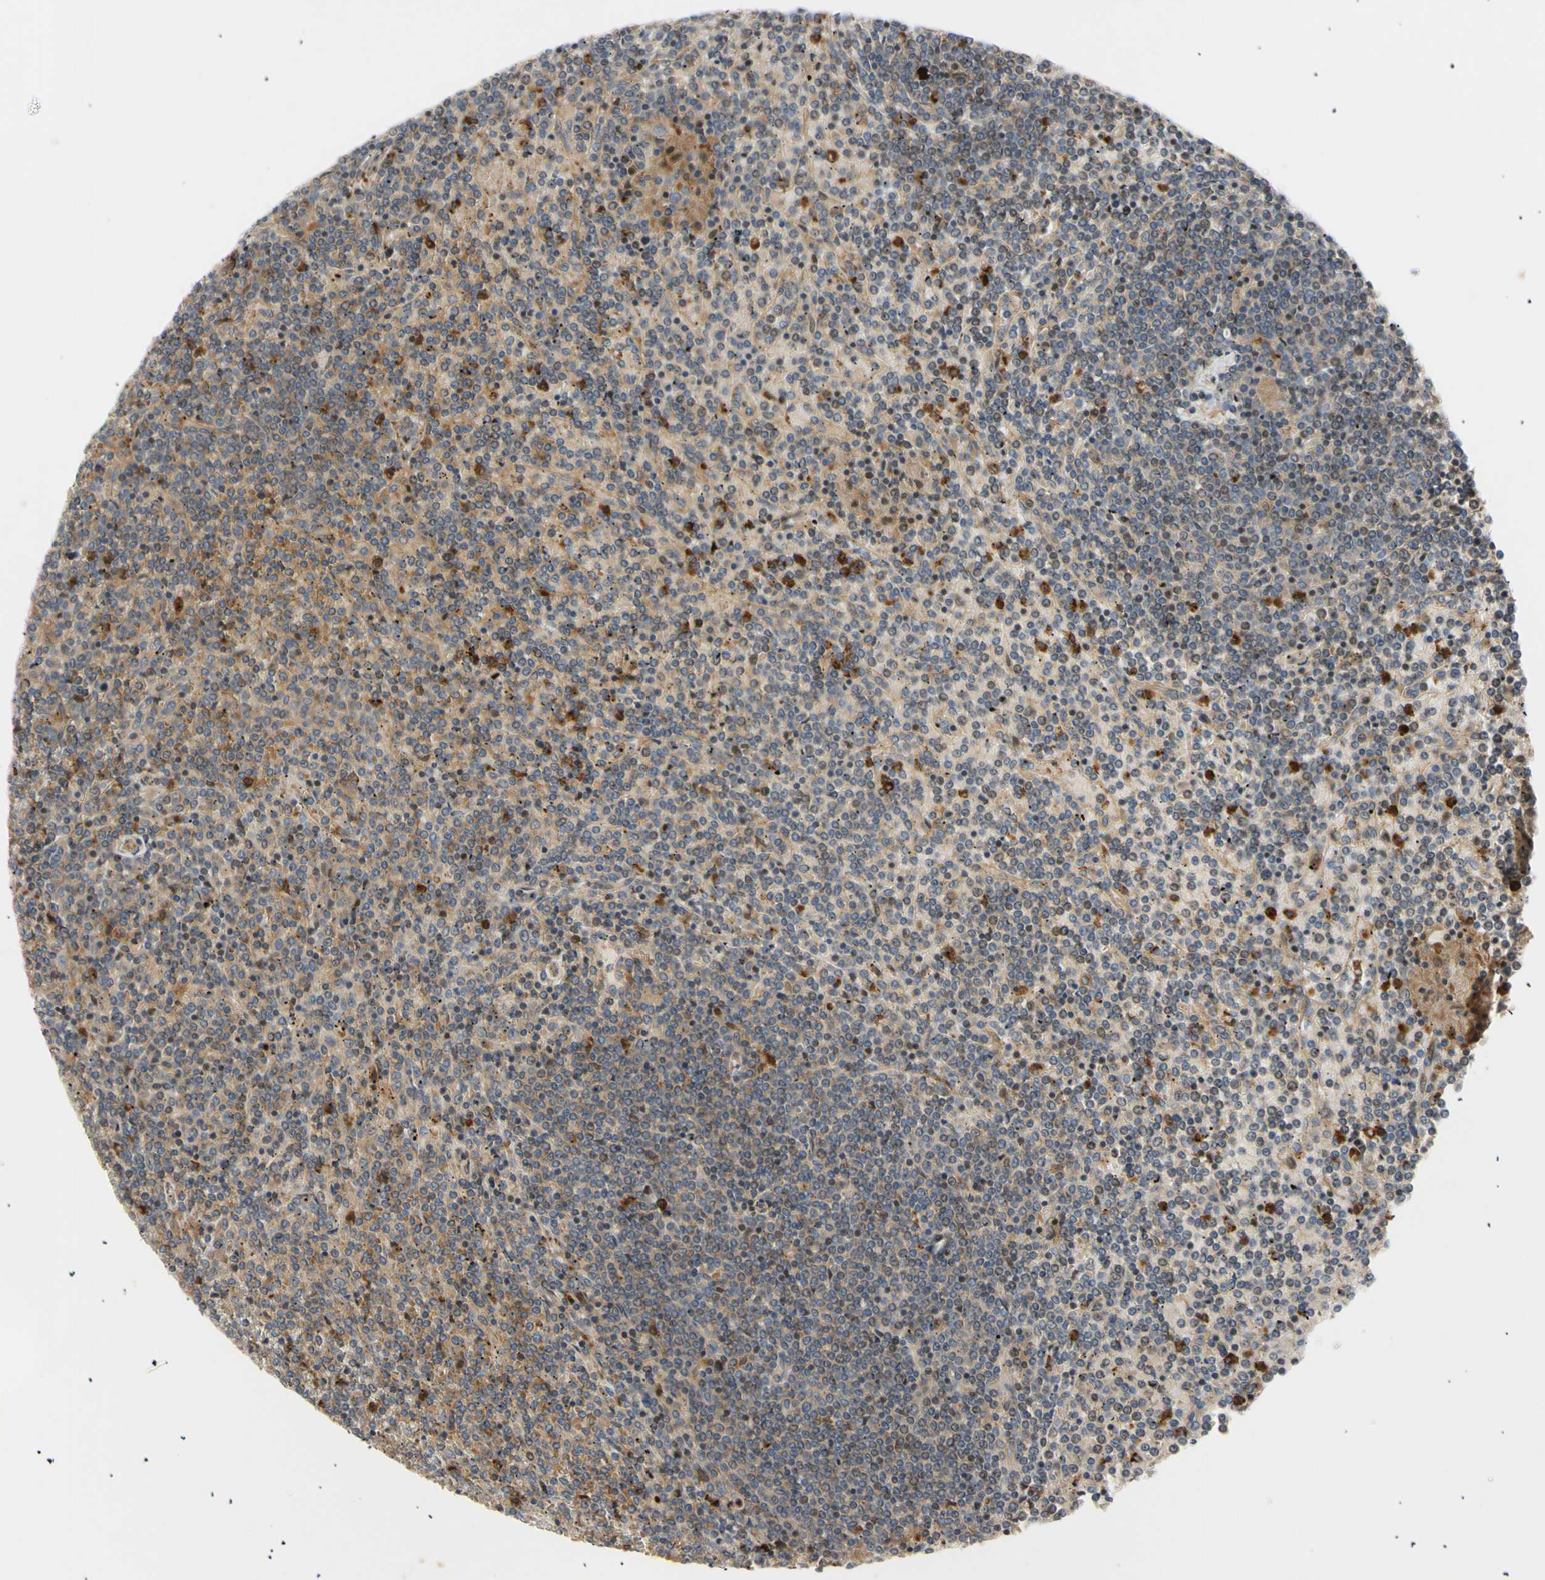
{"staining": {"intensity": "strong", "quantity": "<25%", "location": "cytoplasmic/membranous"}, "tissue": "lymphoma", "cell_type": "Tumor cells", "image_type": "cancer", "snomed": [{"axis": "morphology", "description": "Malignant lymphoma, non-Hodgkin's type, Low grade"}, {"axis": "topography", "description": "Spleen"}], "caption": "DAB (3,3'-diaminobenzidine) immunohistochemical staining of human malignant lymphoma, non-Hodgkin's type (low-grade) exhibits strong cytoplasmic/membranous protein staining in about <25% of tumor cells.", "gene": "TUBG2", "patient": {"sex": "female", "age": 19}}